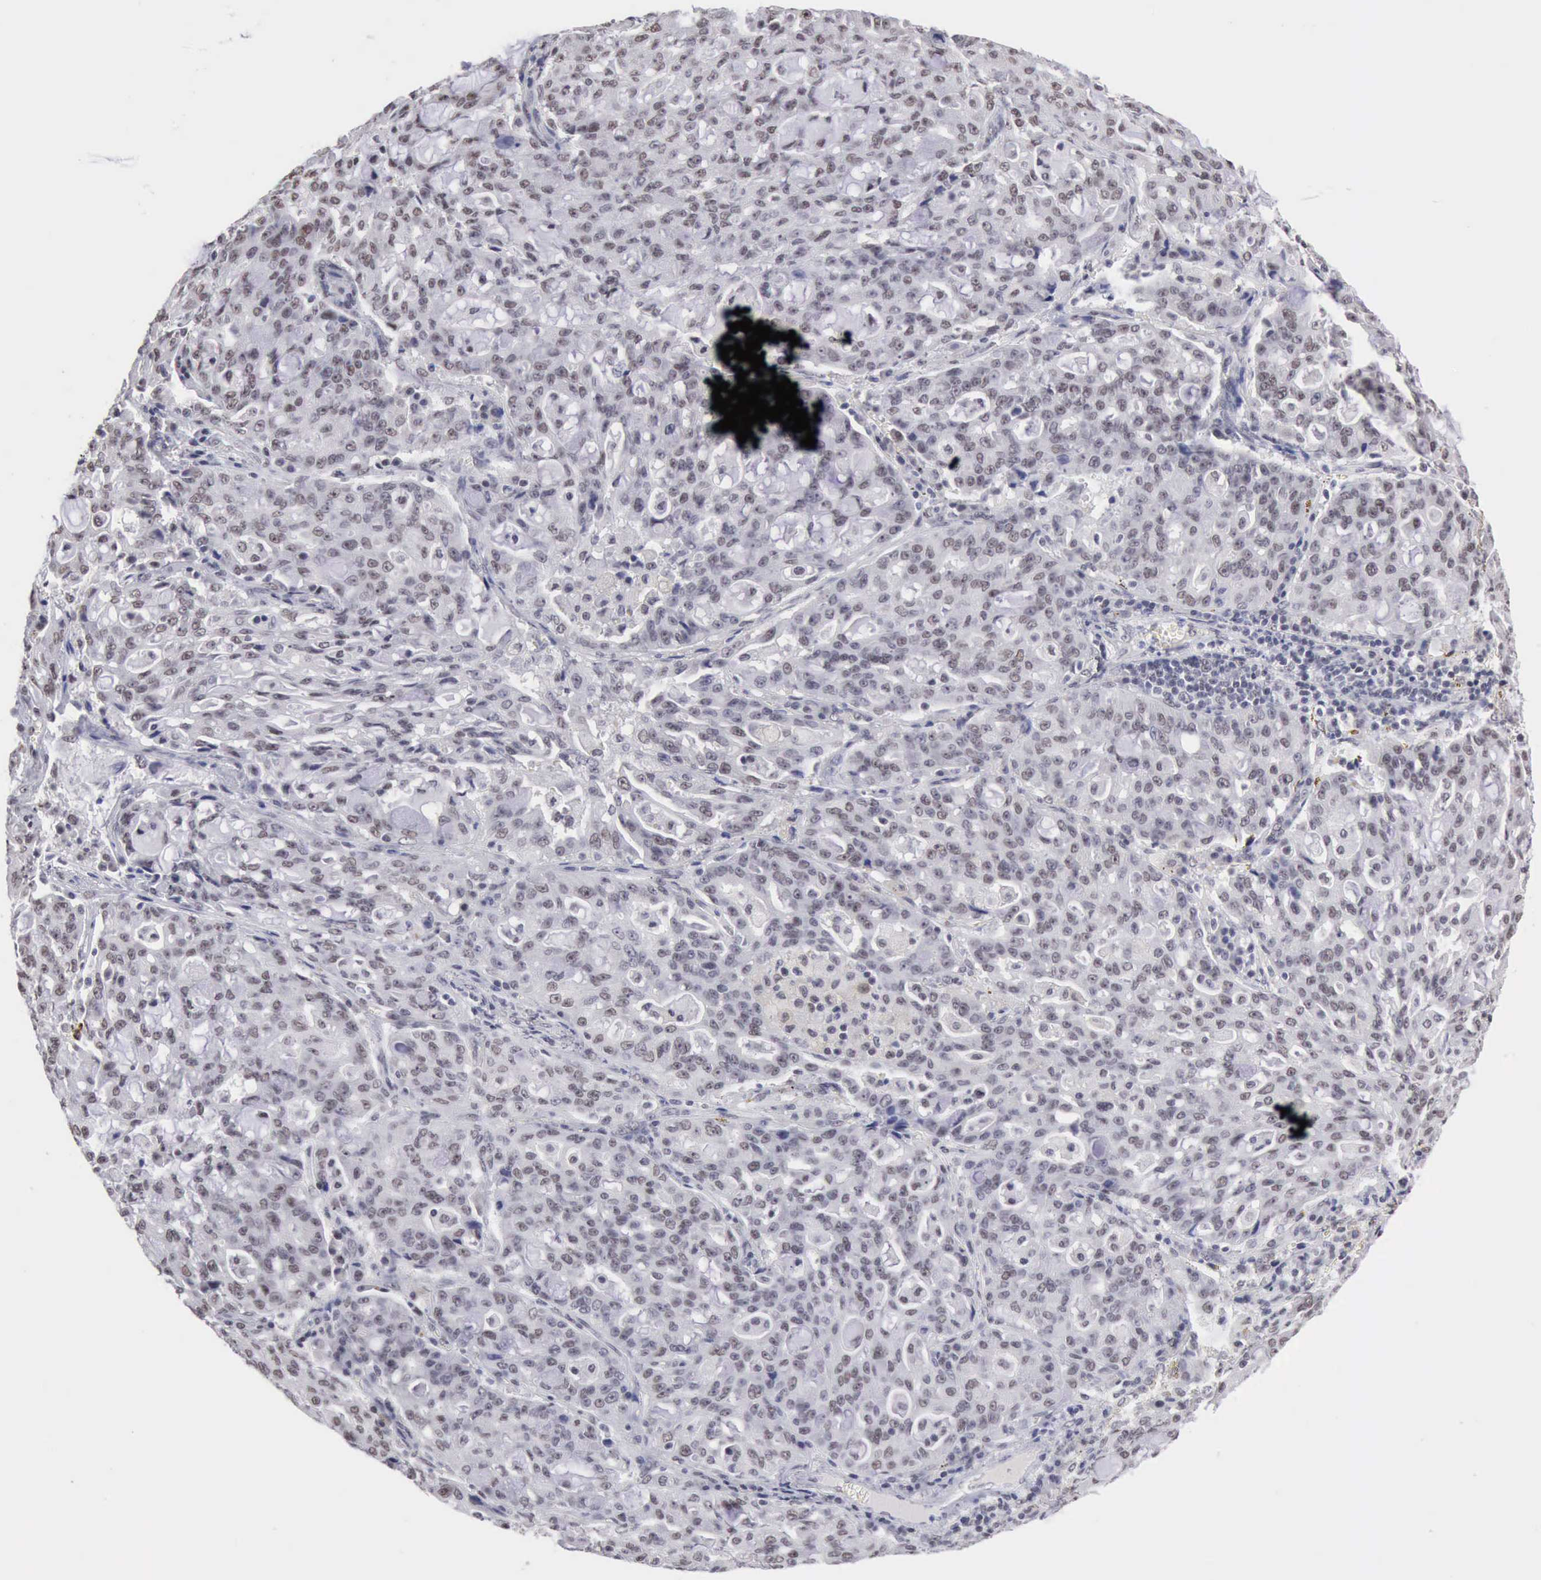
{"staining": {"intensity": "weak", "quantity": "<25%", "location": "nuclear"}, "tissue": "lung cancer", "cell_type": "Tumor cells", "image_type": "cancer", "snomed": [{"axis": "morphology", "description": "Adenocarcinoma, NOS"}, {"axis": "topography", "description": "Lung"}], "caption": "Protein analysis of adenocarcinoma (lung) shows no significant staining in tumor cells.", "gene": "TAF1", "patient": {"sex": "female", "age": 44}}